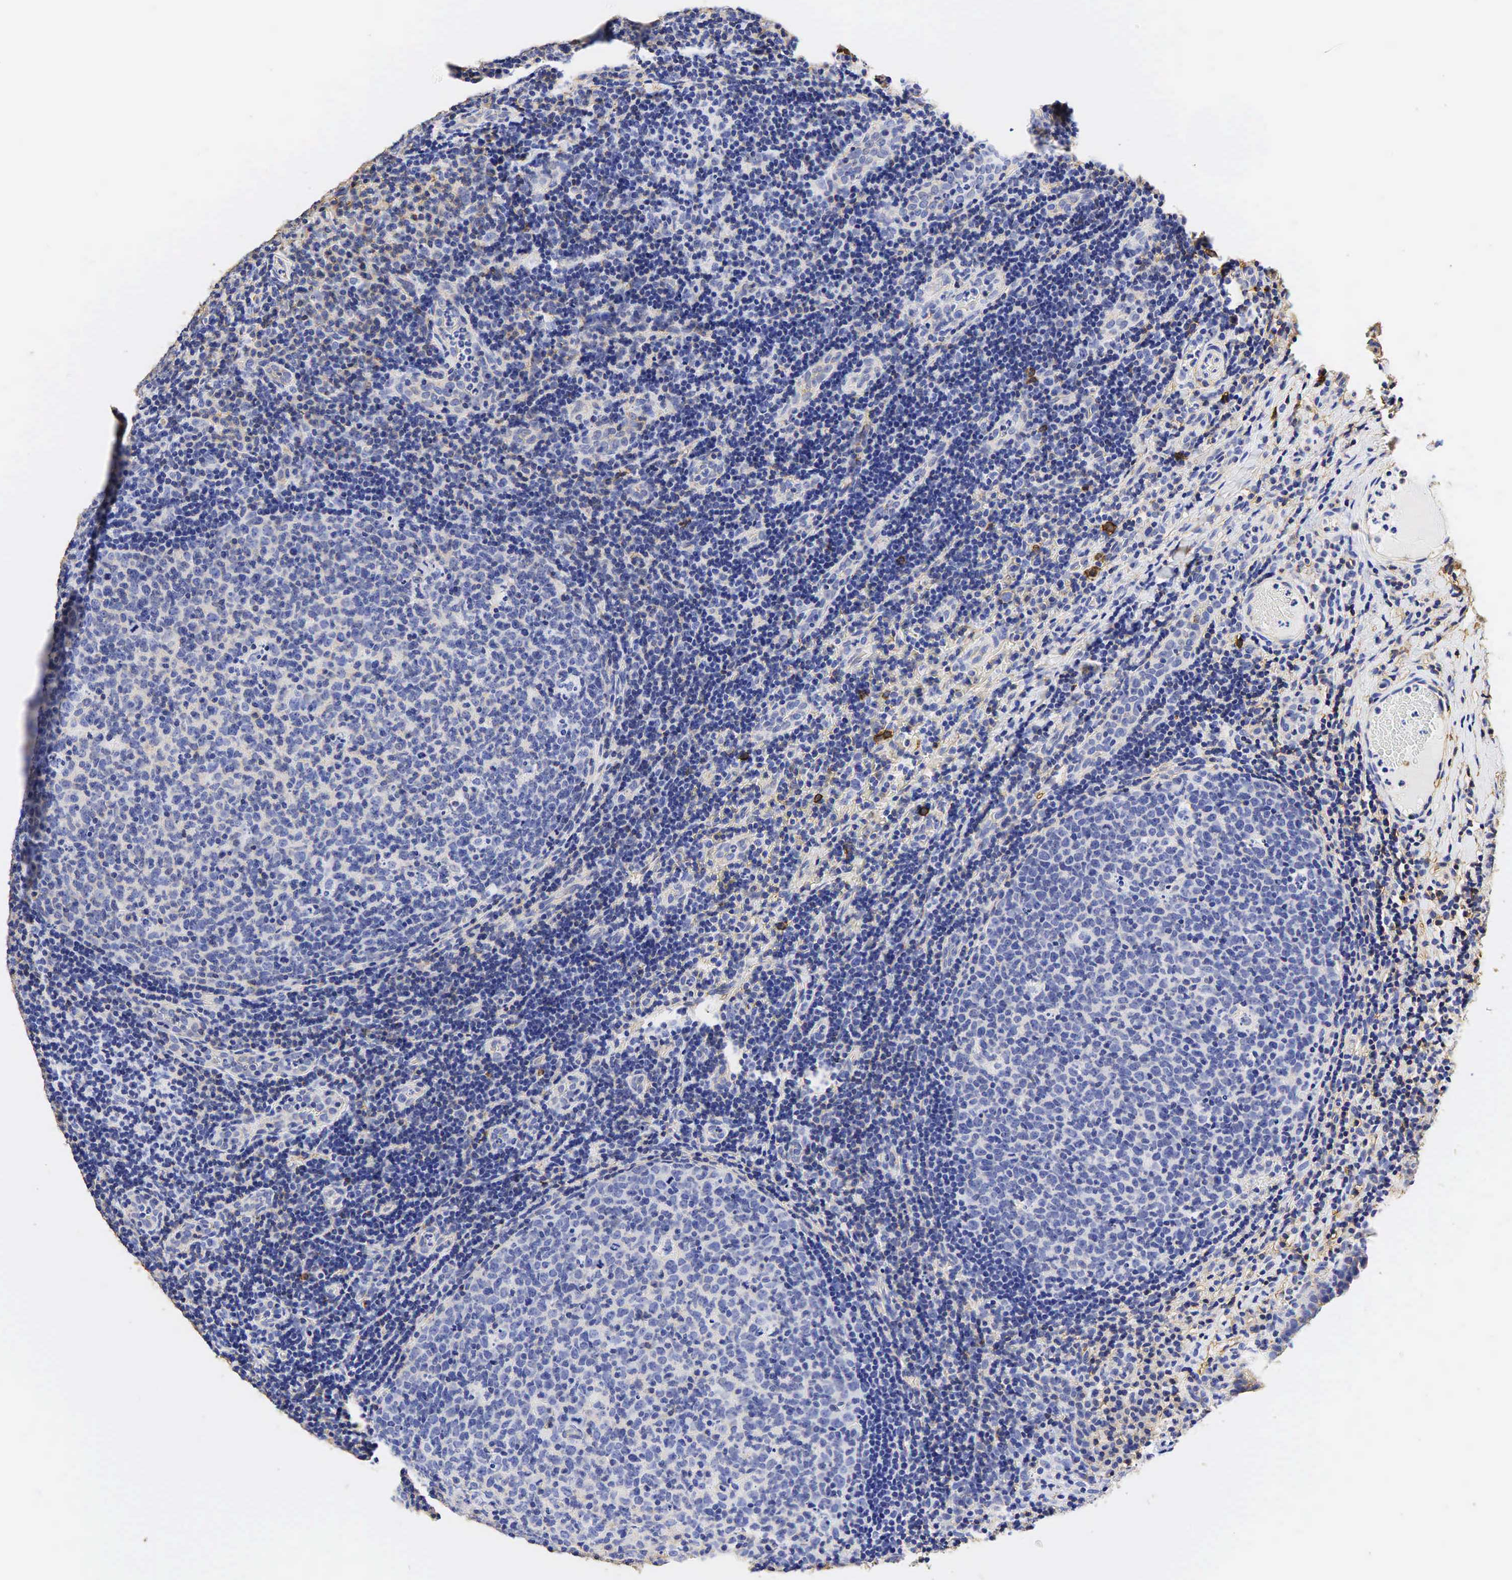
{"staining": {"intensity": "negative", "quantity": "none", "location": "none"}, "tissue": "tonsil", "cell_type": "Germinal center cells", "image_type": "normal", "snomed": [{"axis": "morphology", "description": "Normal tissue, NOS"}, {"axis": "topography", "description": "Tonsil"}], "caption": "Tonsil stained for a protein using immunohistochemistry exhibits no expression germinal center cells.", "gene": "CD99", "patient": {"sex": "female", "age": 3}}